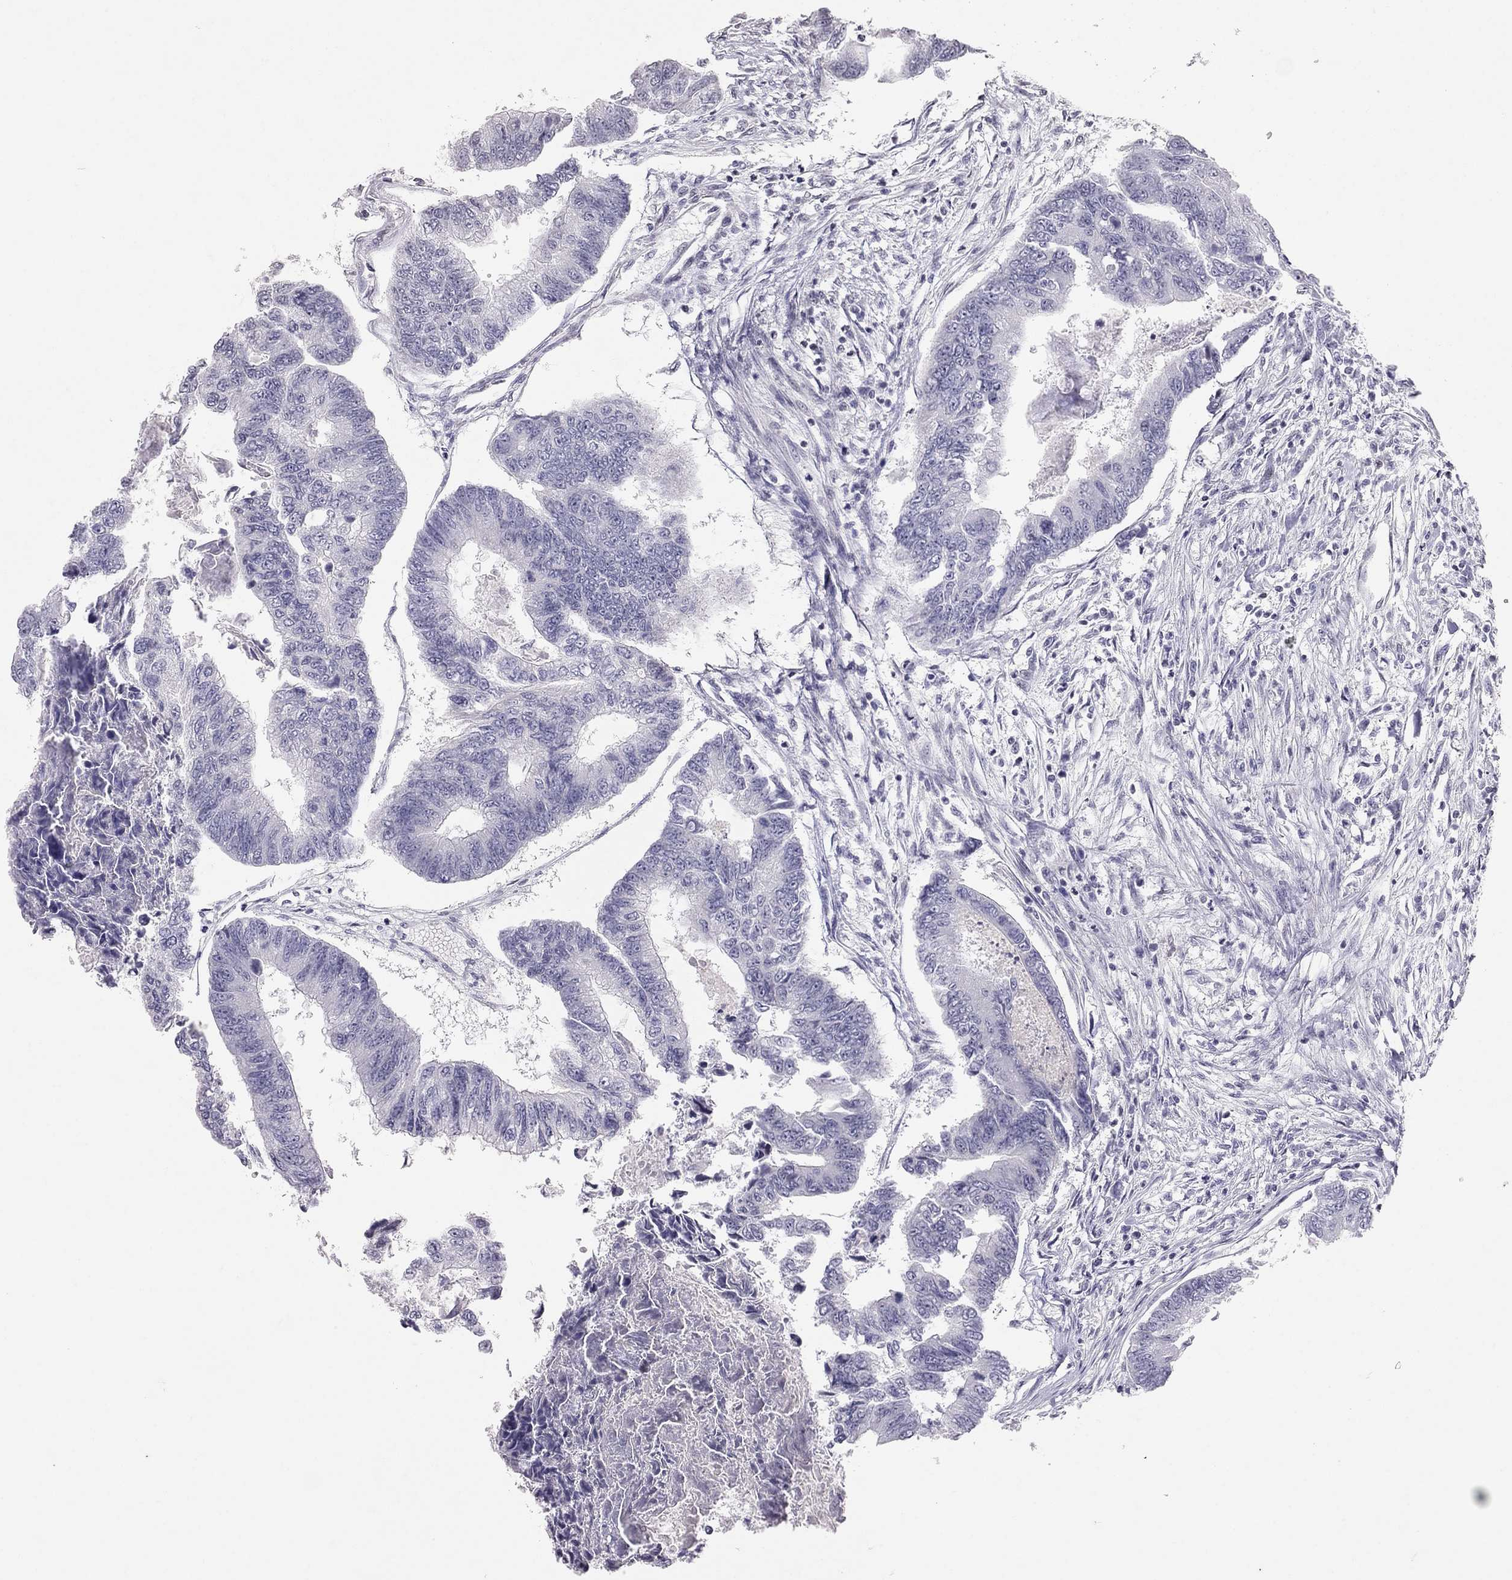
{"staining": {"intensity": "negative", "quantity": "none", "location": "none"}, "tissue": "colorectal cancer", "cell_type": "Tumor cells", "image_type": "cancer", "snomed": [{"axis": "morphology", "description": "Adenocarcinoma, NOS"}, {"axis": "topography", "description": "Colon"}], "caption": "Immunohistochemical staining of human colorectal adenocarcinoma reveals no significant staining in tumor cells.", "gene": "TSHB", "patient": {"sex": "female", "age": 65}}